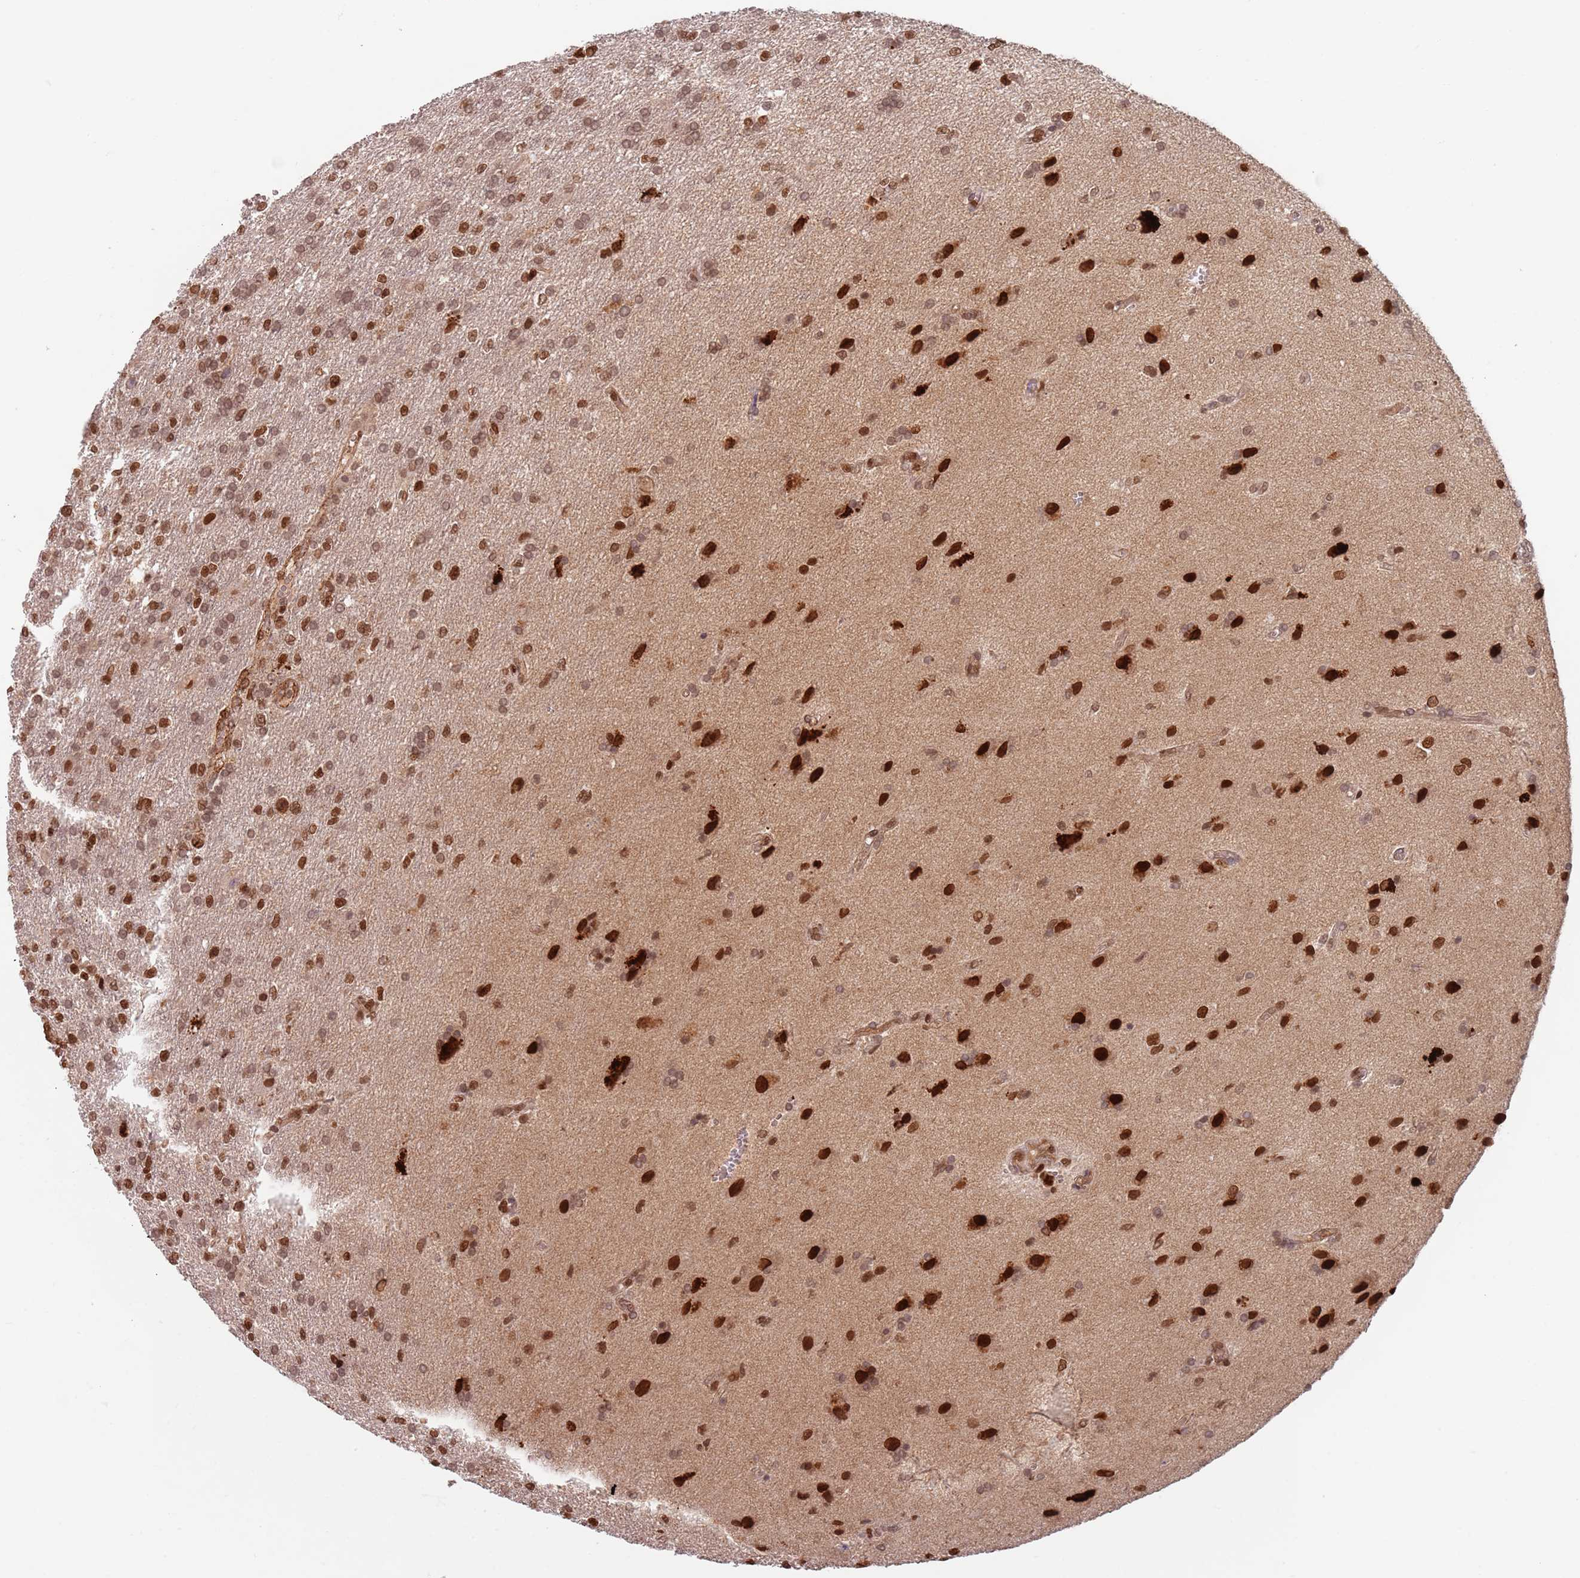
{"staining": {"intensity": "strong", "quantity": ">75%", "location": "nuclear"}, "tissue": "glioma", "cell_type": "Tumor cells", "image_type": "cancer", "snomed": [{"axis": "morphology", "description": "Glioma, malignant, High grade"}, {"axis": "topography", "description": "Brain"}], "caption": "The micrograph reveals a brown stain indicating the presence of a protein in the nuclear of tumor cells in glioma.", "gene": "NUP50", "patient": {"sex": "male", "age": 56}}